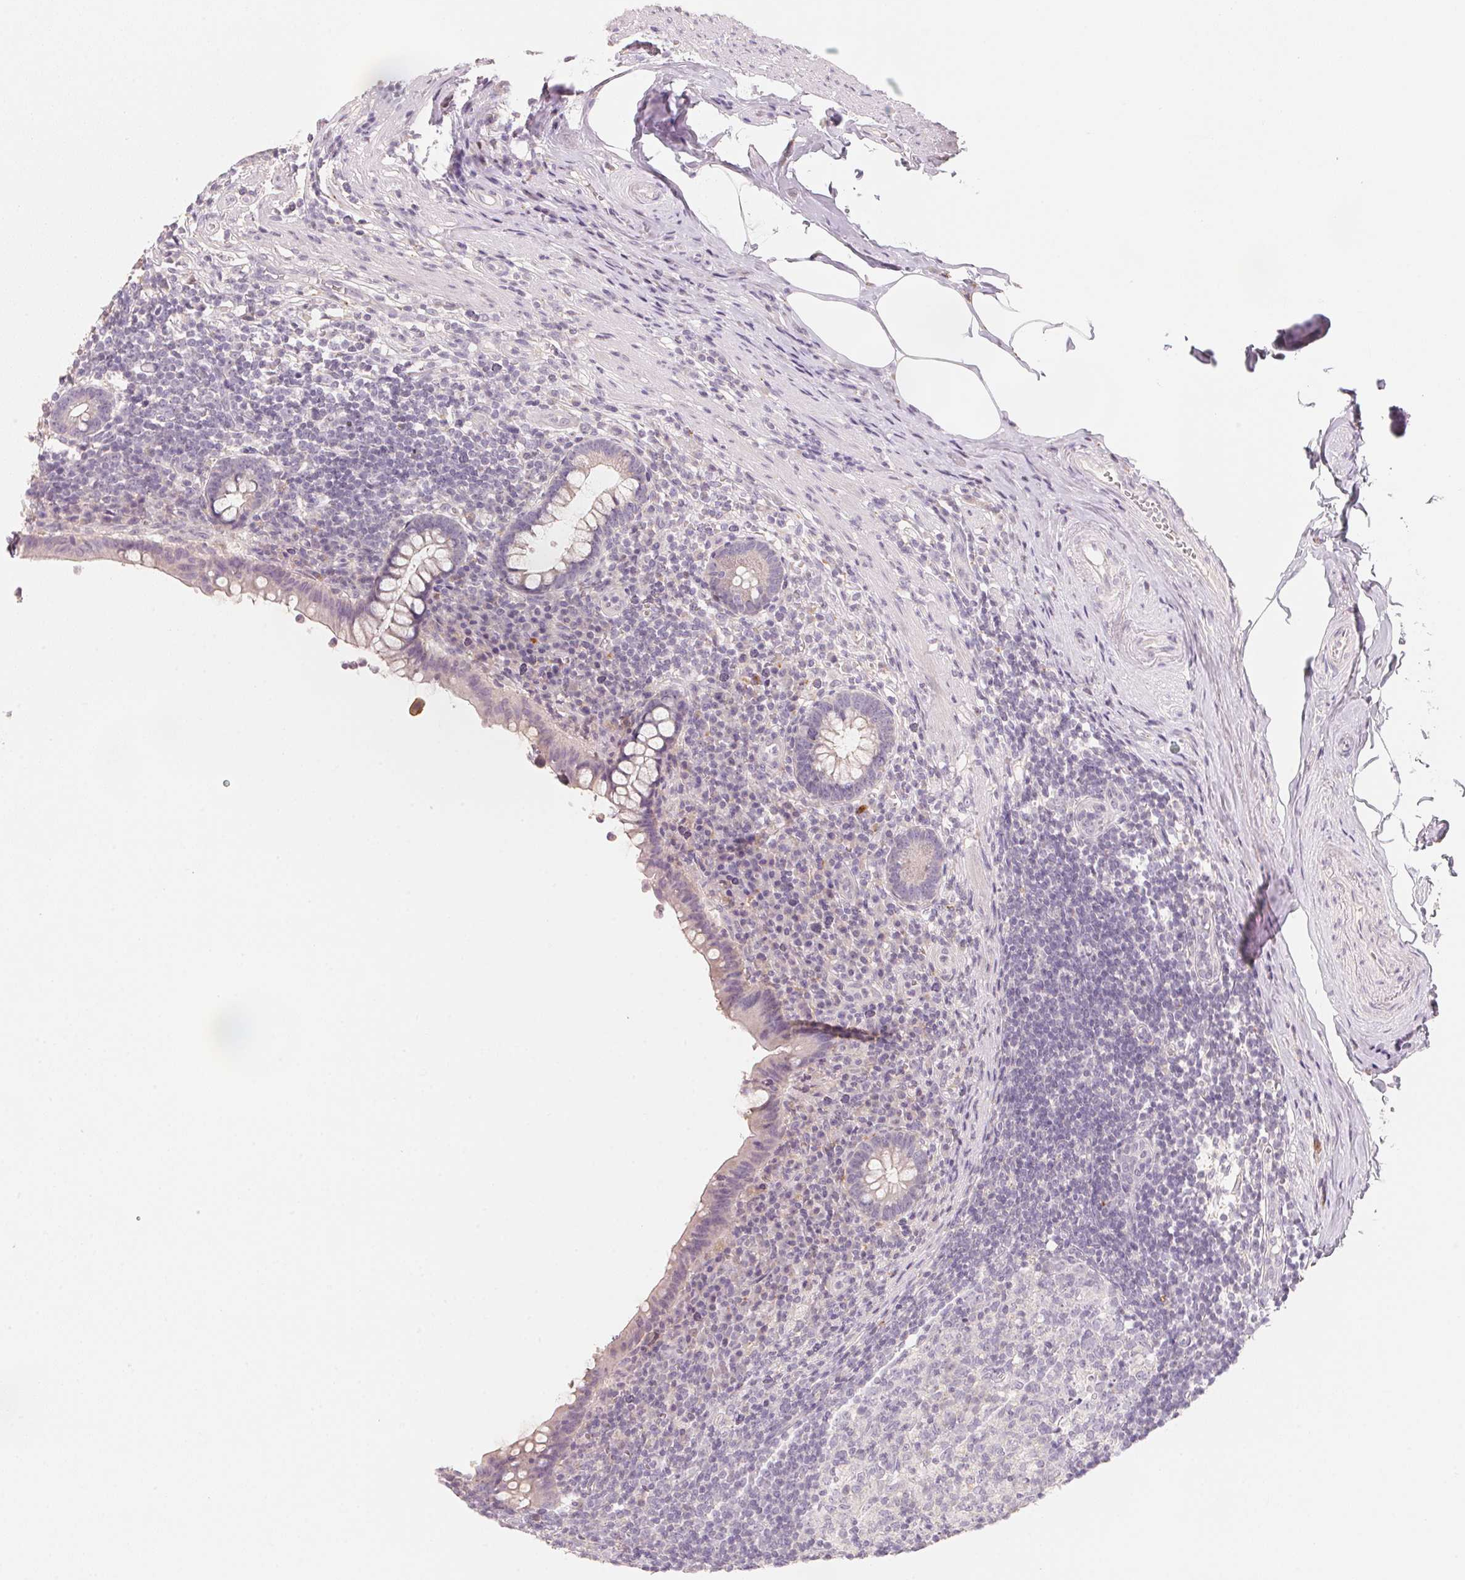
{"staining": {"intensity": "negative", "quantity": "none", "location": "none"}, "tissue": "appendix", "cell_type": "Glandular cells", "image_type": "normal", "snomed": [{"axis": "morphology", "description": "Normal tissue, NOS"}, {"axis": "topography", "description": "Appendix"}], "caption": "Image shows no significant protein positivity in glandular cells of unremarkable appendix. (DAB immunohistochemistry visualized using brightfield microscopy, high magnification).", "gene": "TREH", "patient": {"sex": "female", "age": 56}}